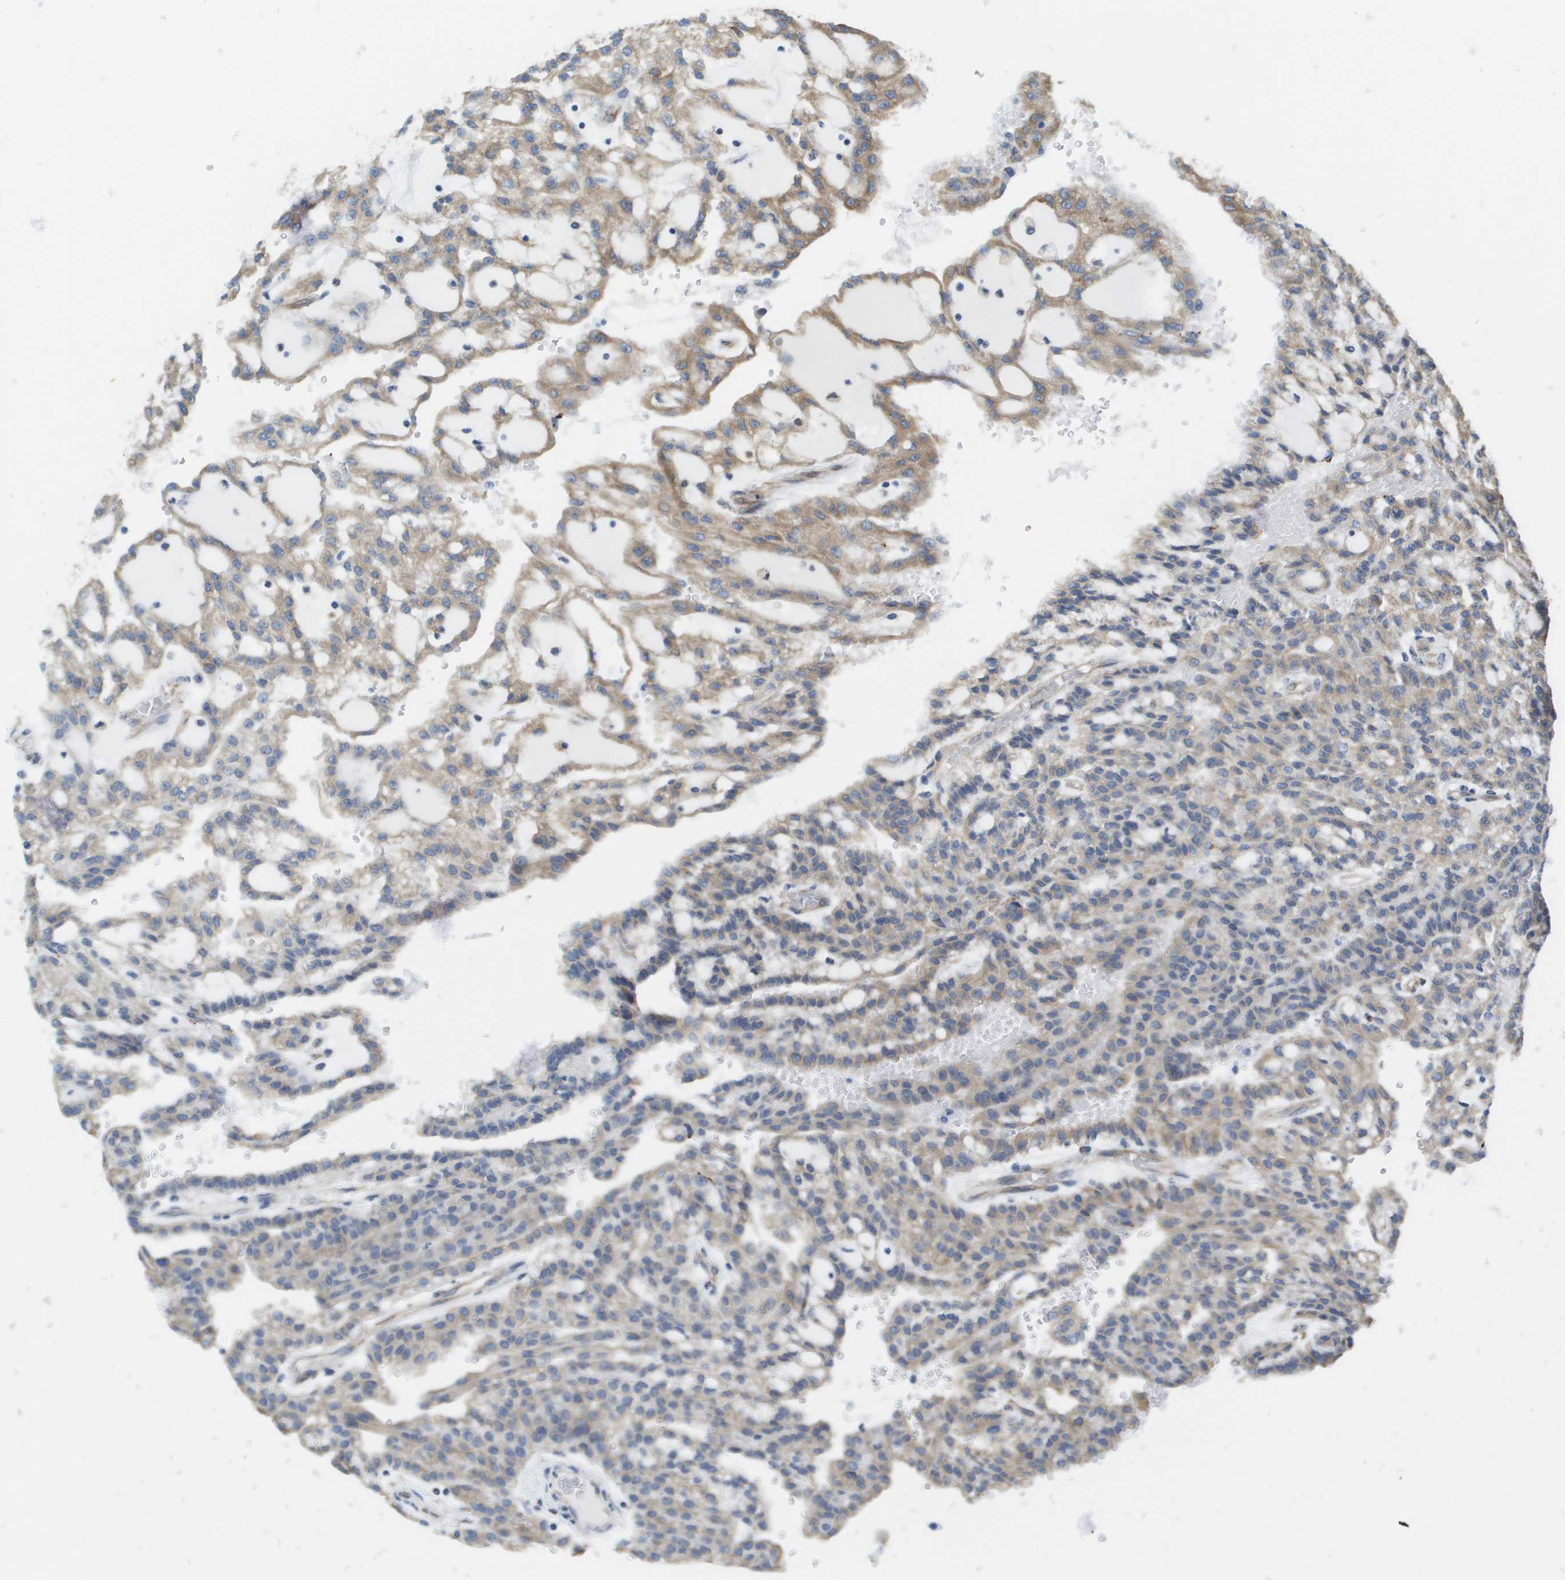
{"staining": {"intensity": "moderate", "quantity": "25%-75%", "location": "cytoplasmic/membranous"}, "tissue": "renal cancer", "cell_type": "Tumor cells", "image_type": "cancer", "snomed": [{"axis": "morphology", "description": "Adenocarcinoma, NOS"}, {"axis": "topography", "description": "Kidney"}], "caption": "The image demonstrates a brown stain indicating the presence of a protein in the cytoplasmic/membranous of tumor cells in renal cancer. Nuclei are stained in blue.", "gene": "ST3GAL2", "patient": {"sex": "male", "age": 63}}